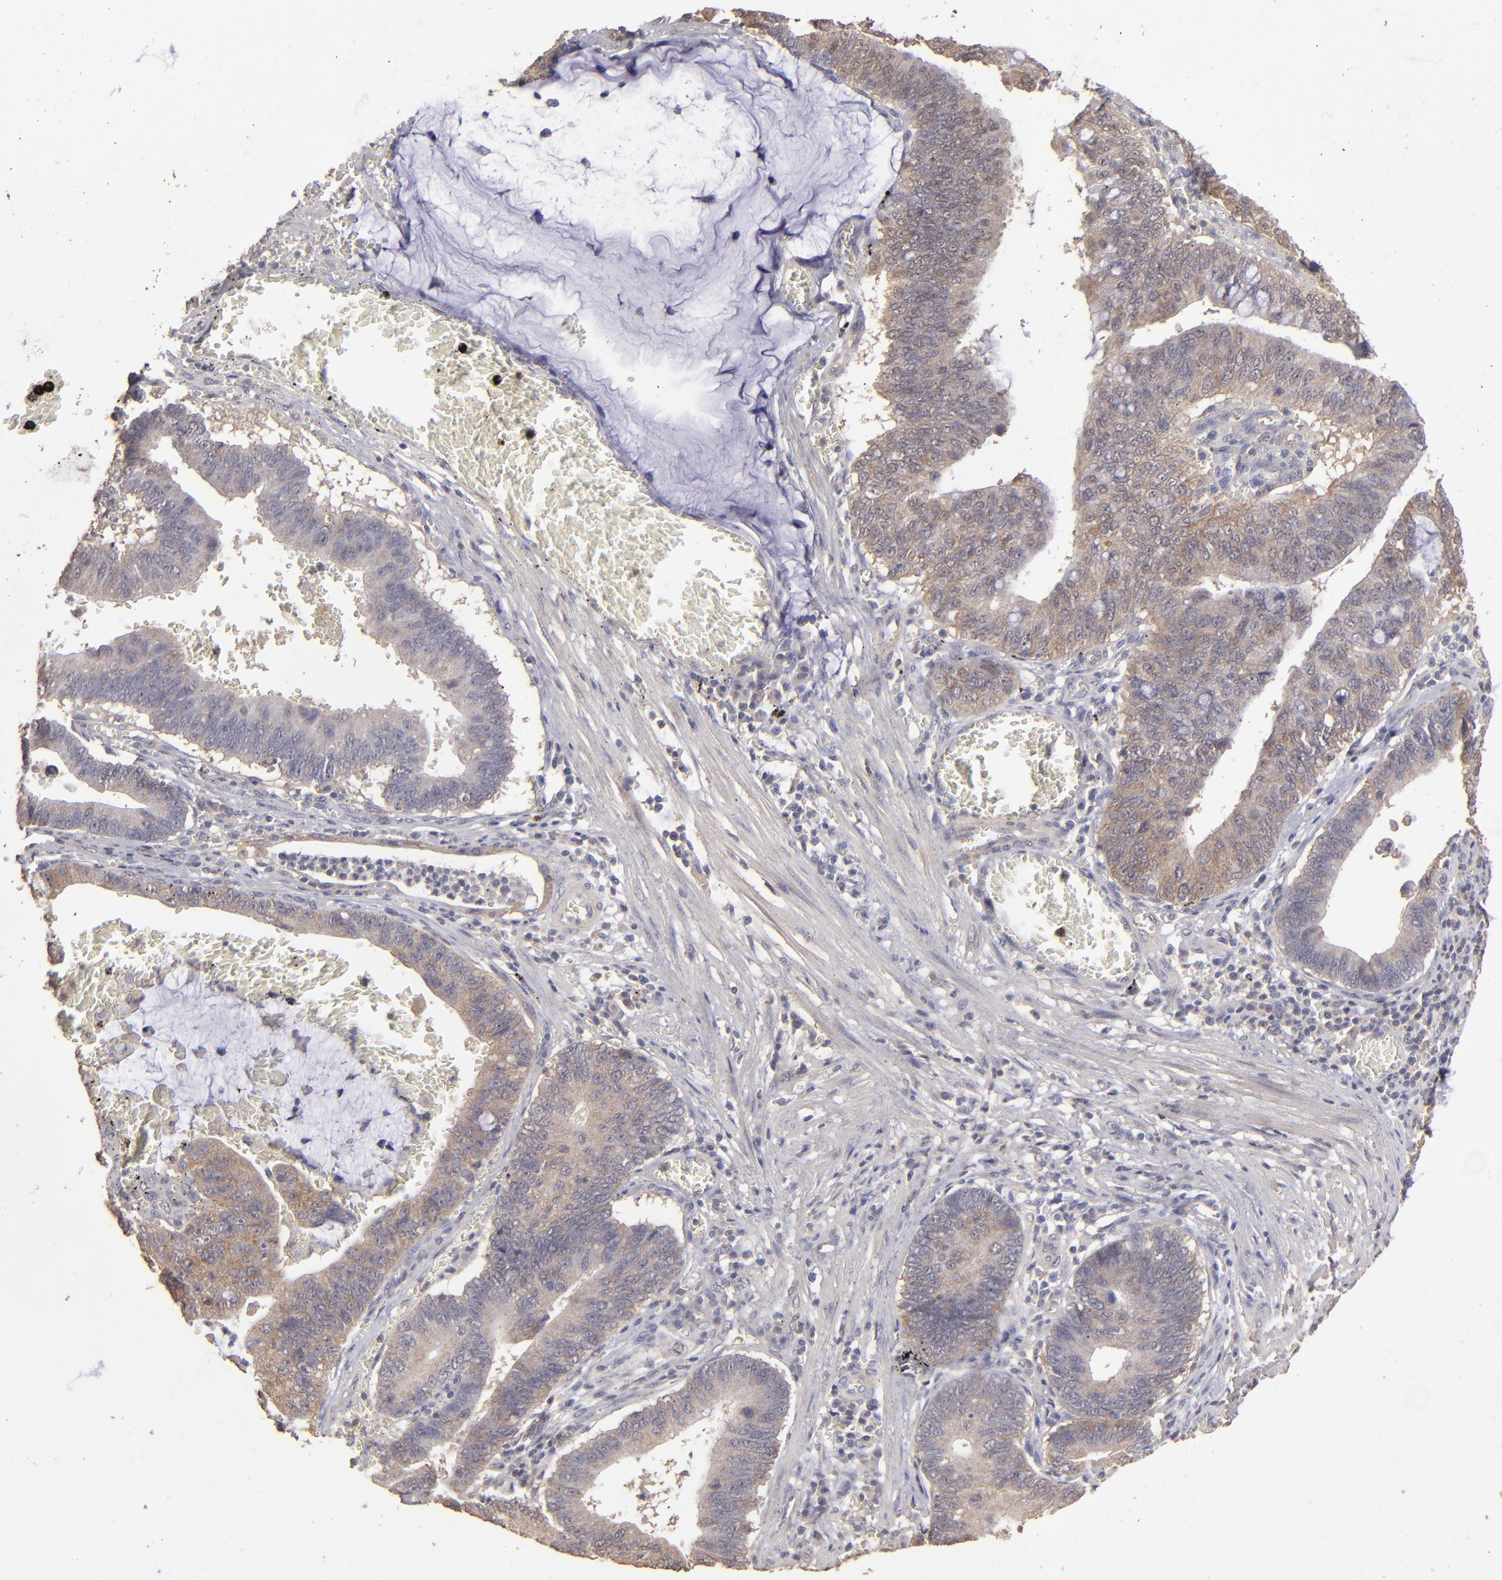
{"staining": {"intensity": "moderate", "quantity": "25%-75%", "location": "cytoplasmic/membranous"}, "tissue": "stomach cancer", "cell_type": "Tumor cells", "image_type": "cancer", "snomed": [{"axis": "morphology", "description": "Adenocarcinoma, NOS"}, {"axis": "topography", "description": "Stomach"}, {"axis": "topography", "description": "Gastric cardia"}], "caption": "IHC image of stomach cancer stained for a protein (brown), which exhibits medium levels of moderate cytoplasmic/membranous positivity in approximately 25%-75% of tumor cells.", "gene": "FAT1", "patient": {"sex": "male", "age": 59}}